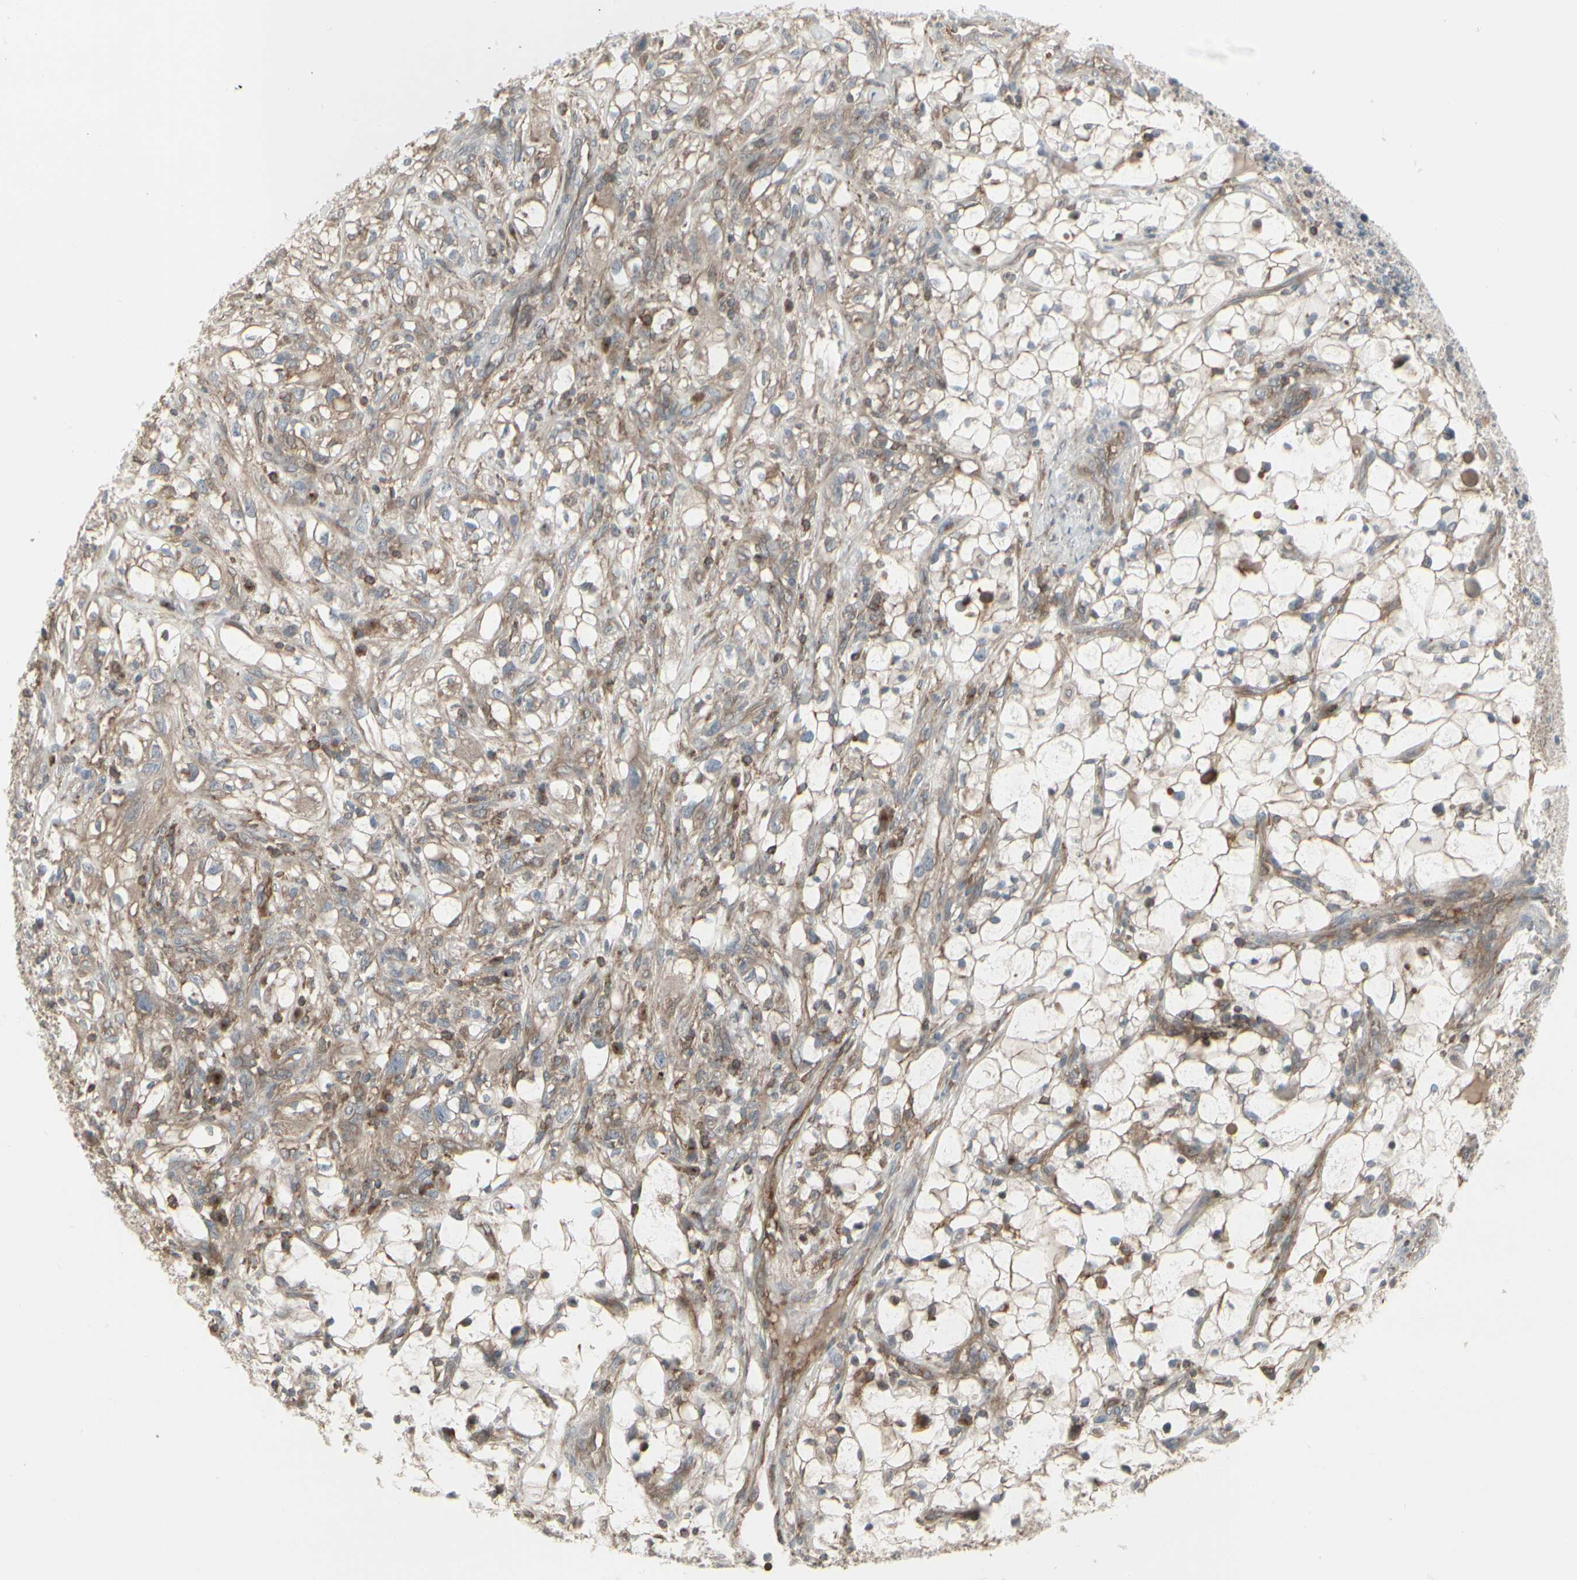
{"staining": {"intensity": "moderate", "quantity": ">75%", "location": "cytoplasmic/membranous"}, "tissue": "renal cancer", "cell_type": "Tumor cells", "image_type": "cancer", "snomed": [{"axis": "morphology", "description": "Adenocarcinoma, NOS"}, {"axis": "topography", "description": "Kidney"}], "caption": "Moderate cytoplasmic/membranous expression for a protein is appreciated in approximately >75% of tumor cells of adenocarcinoma (renal) using immunohistochemistry (IHC).", "gene": "EPS15", "patient": {"sex": "female", "age": 60}}